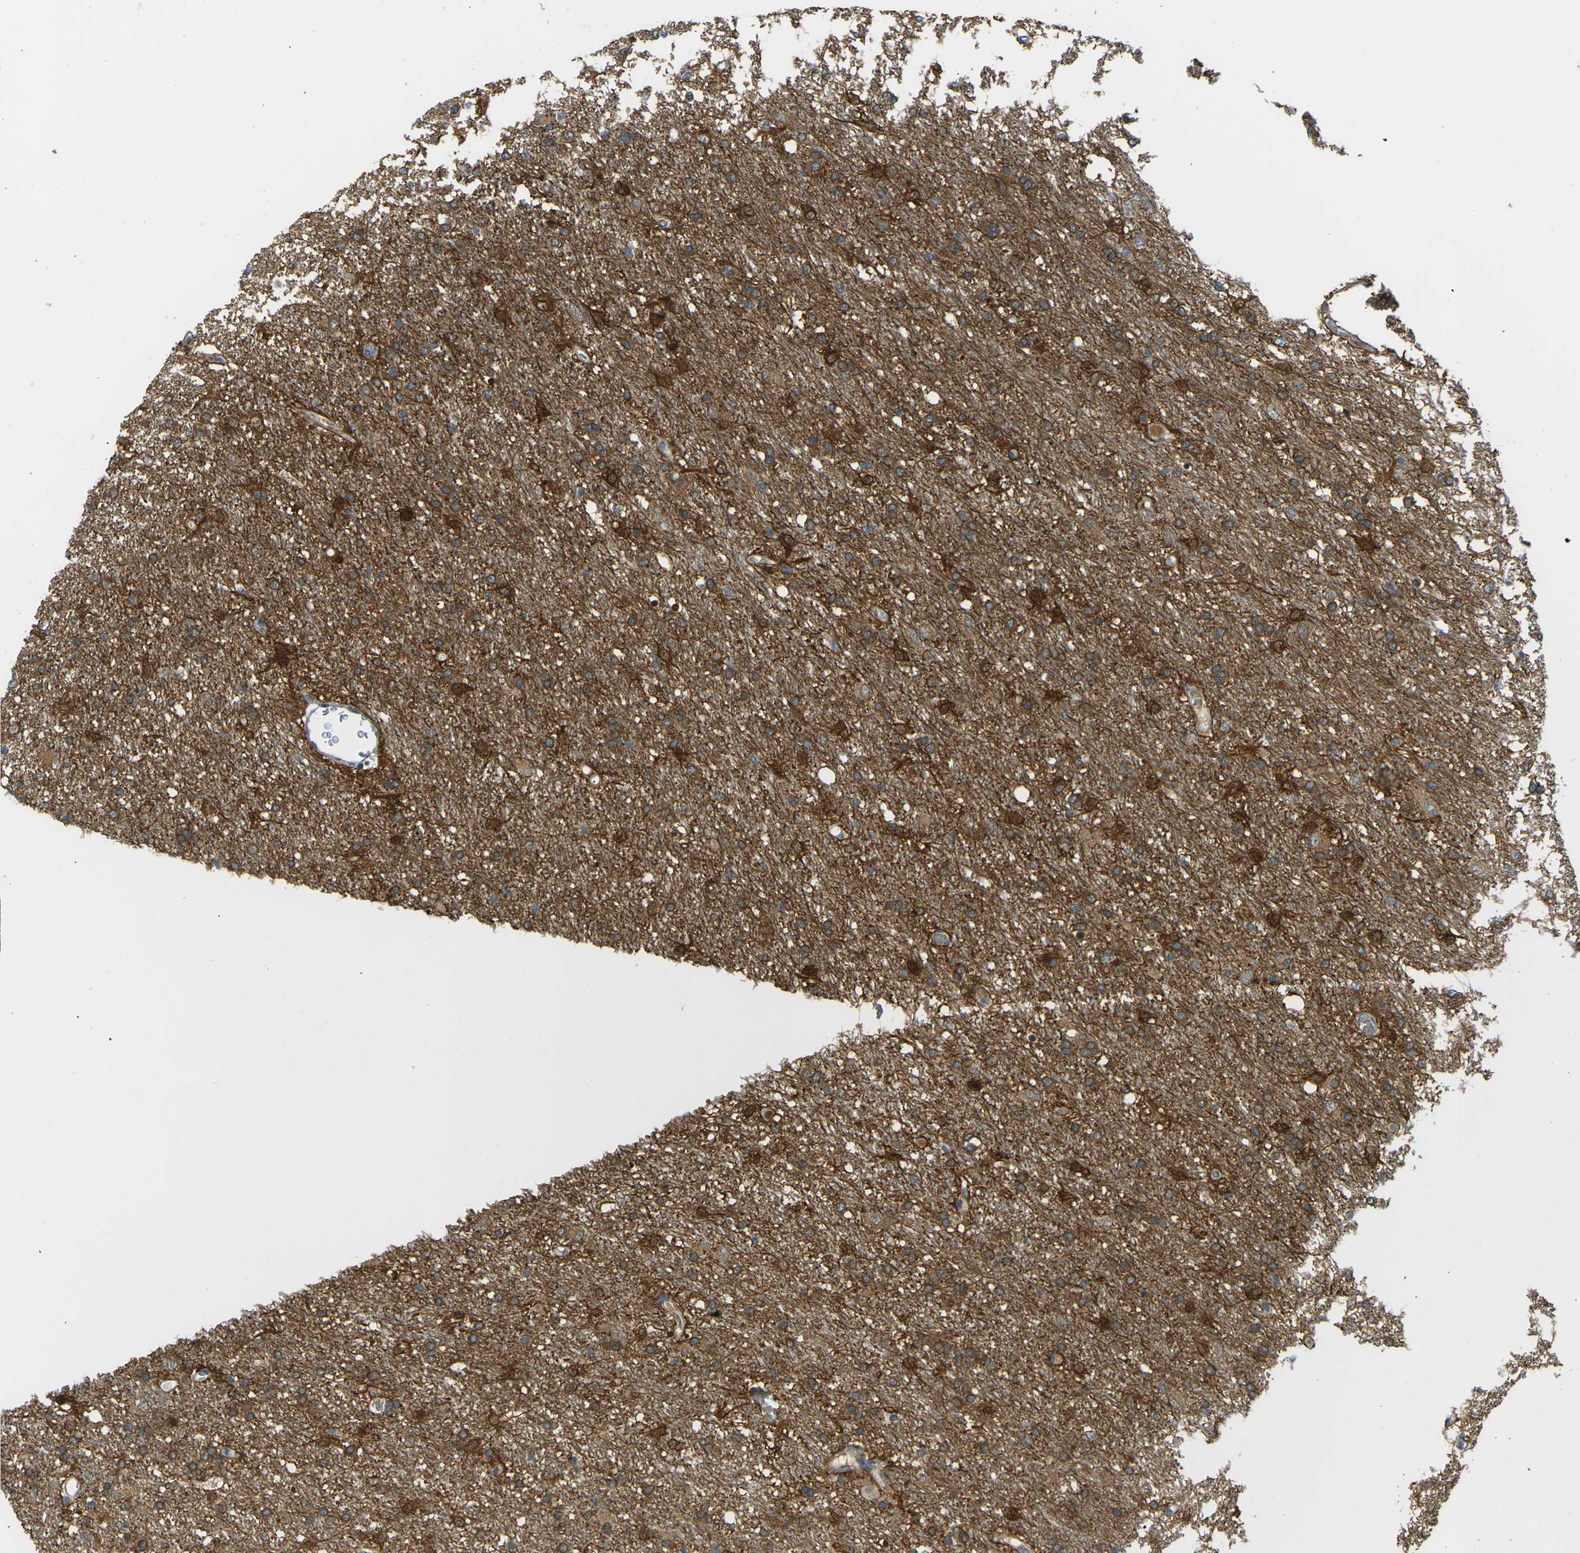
{"staining": {"intensity": "moderate", "quantity": "25%-75%", "location": "cytoplasmic/membranous"}, "tissue": "glioma", "cell_type": "Tumor cells", "image_type": "cancer", "snomed": [{"axis": "morphology", "description": "Glioma, malignant, Low grade"}, {"axis": "topography", "description": "Brain"}], "caption": "Immunohistochemistry image of neoplastic tissue: human glioma stained using IHC exhibits medium levels of moderate protein expression localized specifically in the cytoplasmic/membranous of tumor cells, appearing as a cytoplasmic/membranous brown color.", "gene": "PSAT1", "patient": {"sex": "male", "age": 77}}